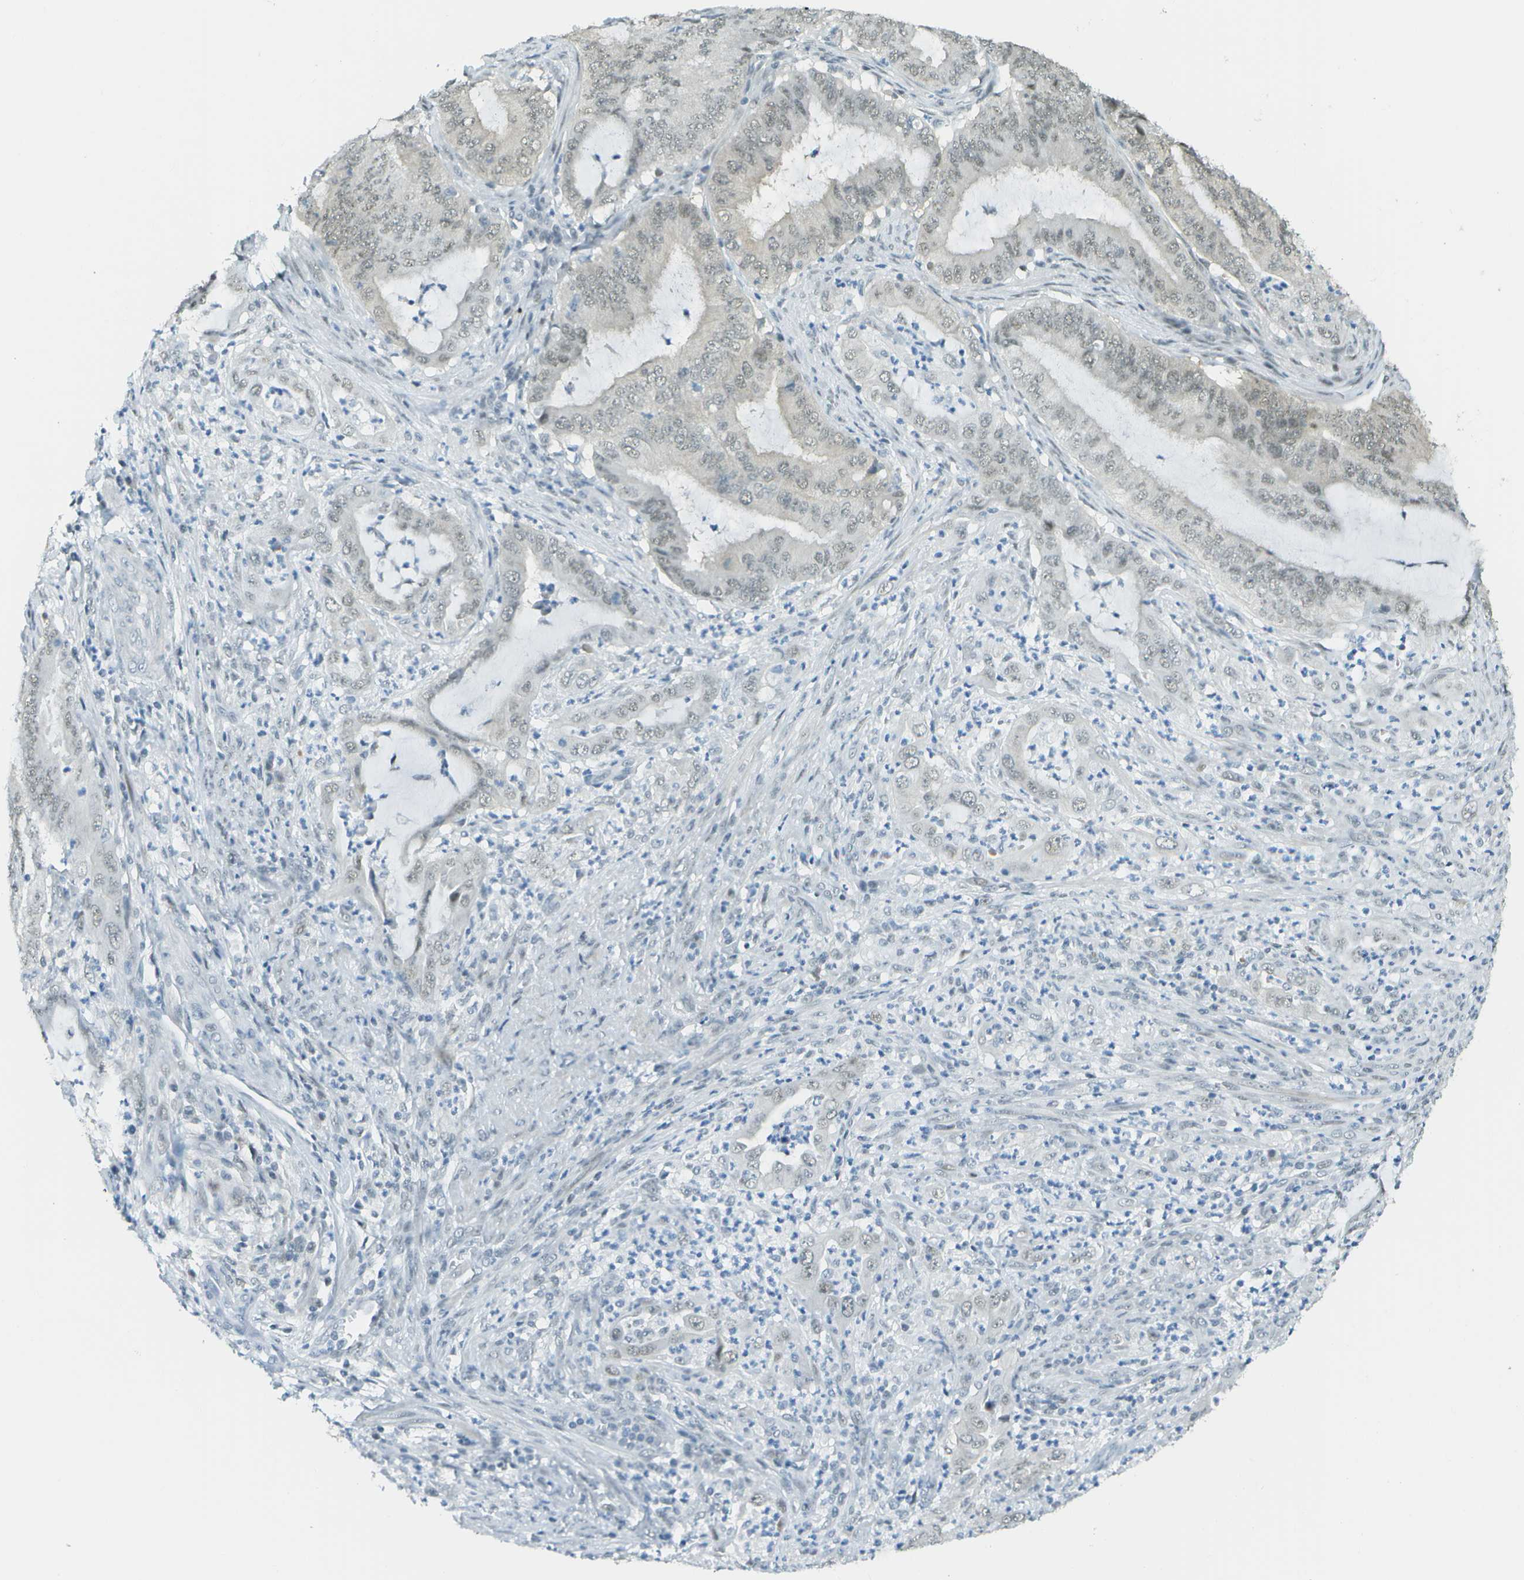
{"staining": {"intensity": "weak", "quantity": "<25%", "location": "nuclear"}, "tissue": "endometrial cancer", "cell_type": "Tumor cells", "image_type": "cancer", "snomed": [{"axis": "morphology", "description": "Adenocarcinoma, NOS"}, {"axis": "topography", "description": "Endometrium"}], "caption": "Tumor cells are negative for brown protein staining in endometrial adenocarcinoma. (DAB IHC visualized using brightfield microscopy, high magnification).", "gene": "NEK11", "patient": {"sex": "female", "age": 70}}